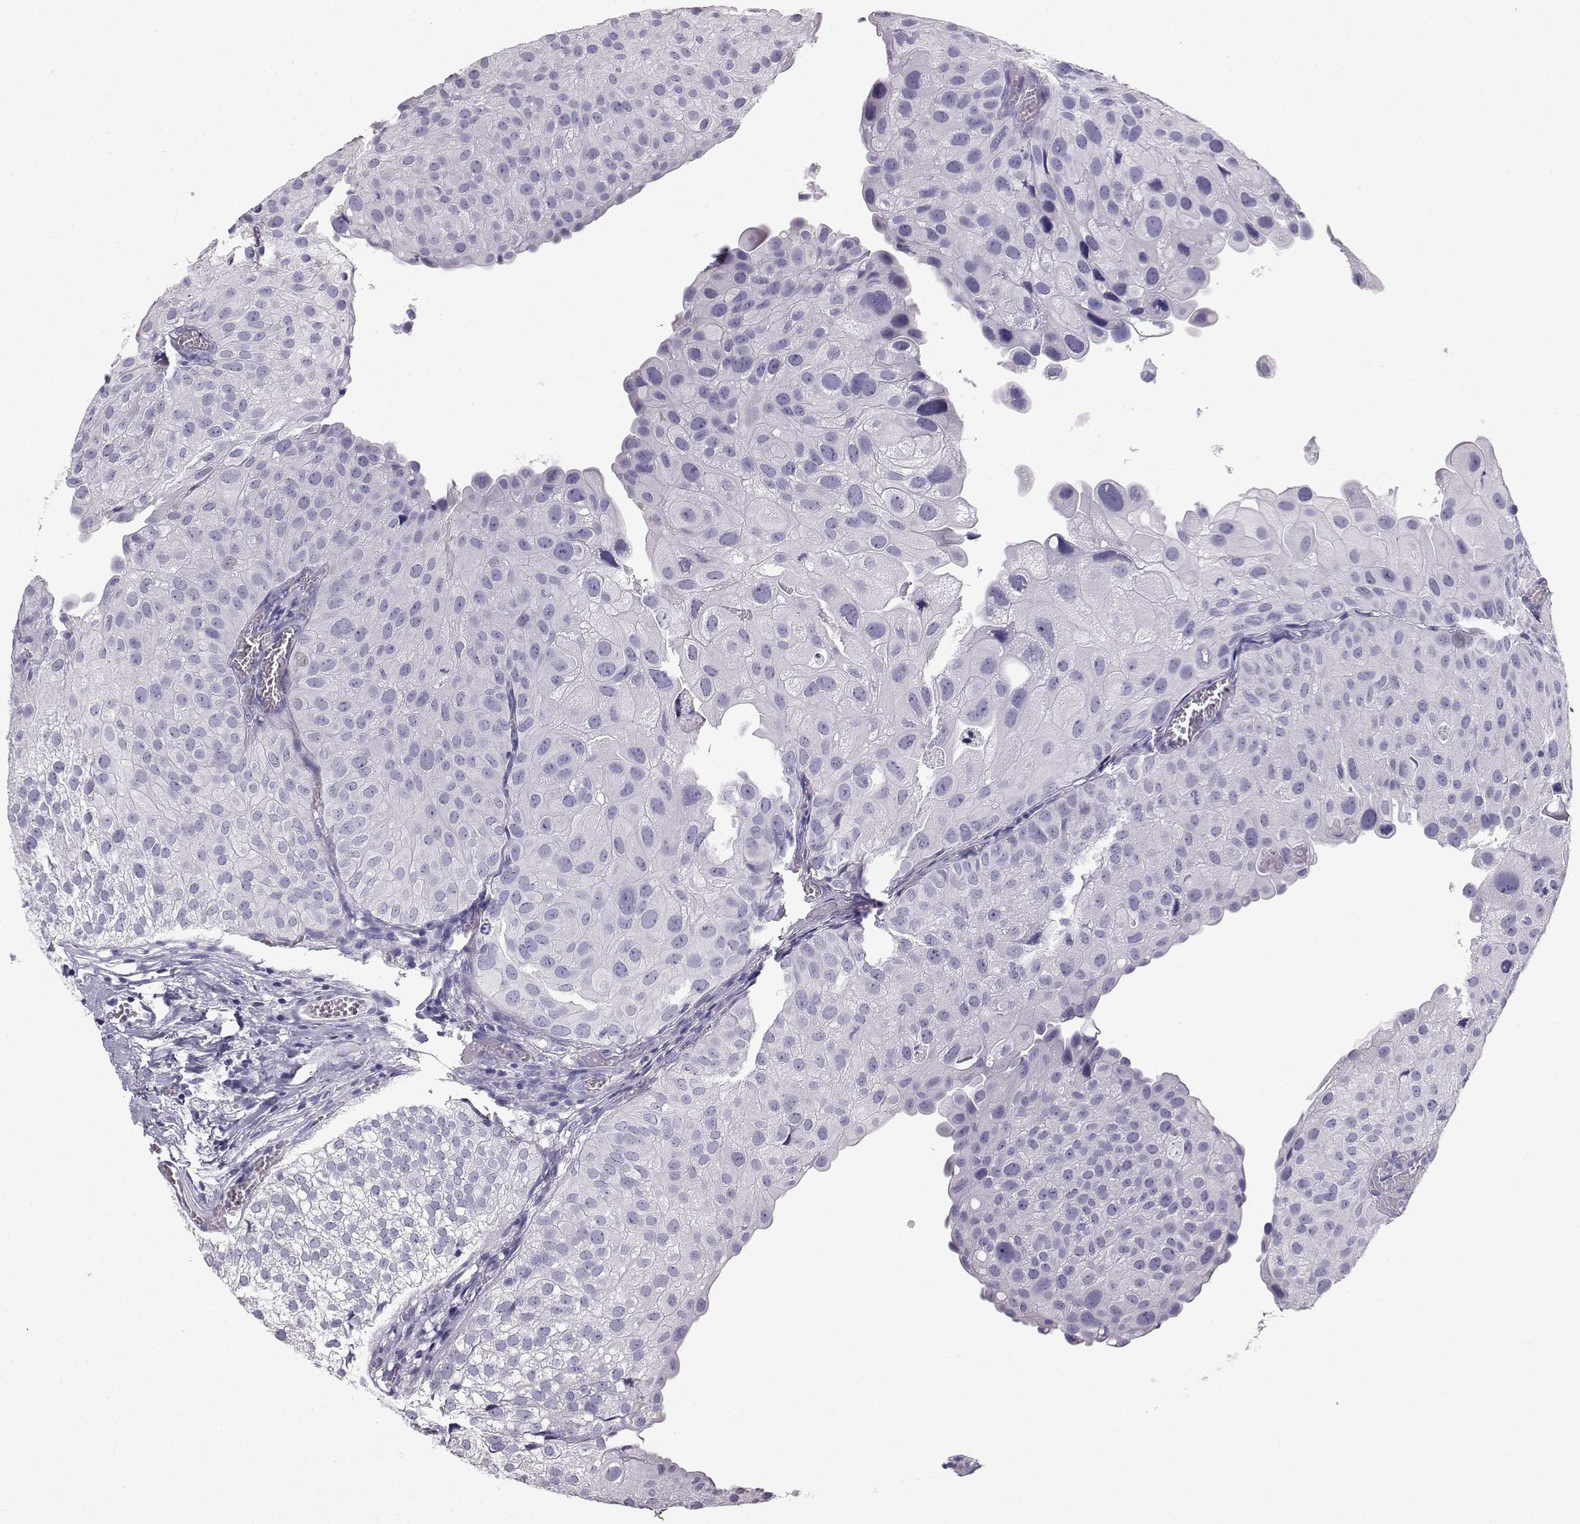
{"staining": {"intensity": "negative", "quantity": "none", "location": "none"}, "tissue": "urothelial cancer", "cell_type": "Tumor cells", "image_type": "cancer", "snomed": [{"axis": "morphology", "description": "Urothelial carcinoma, Low grade"}, {"axis": "topography", "description": "Urinary bladder"}], "caption": "Urothelial carcinoma (low-grade) was stained to show a protein in brown. There is no significant staining in tumor cells.", "gene": "IQCD", "patient": {"sex": "female", "age": 78}}